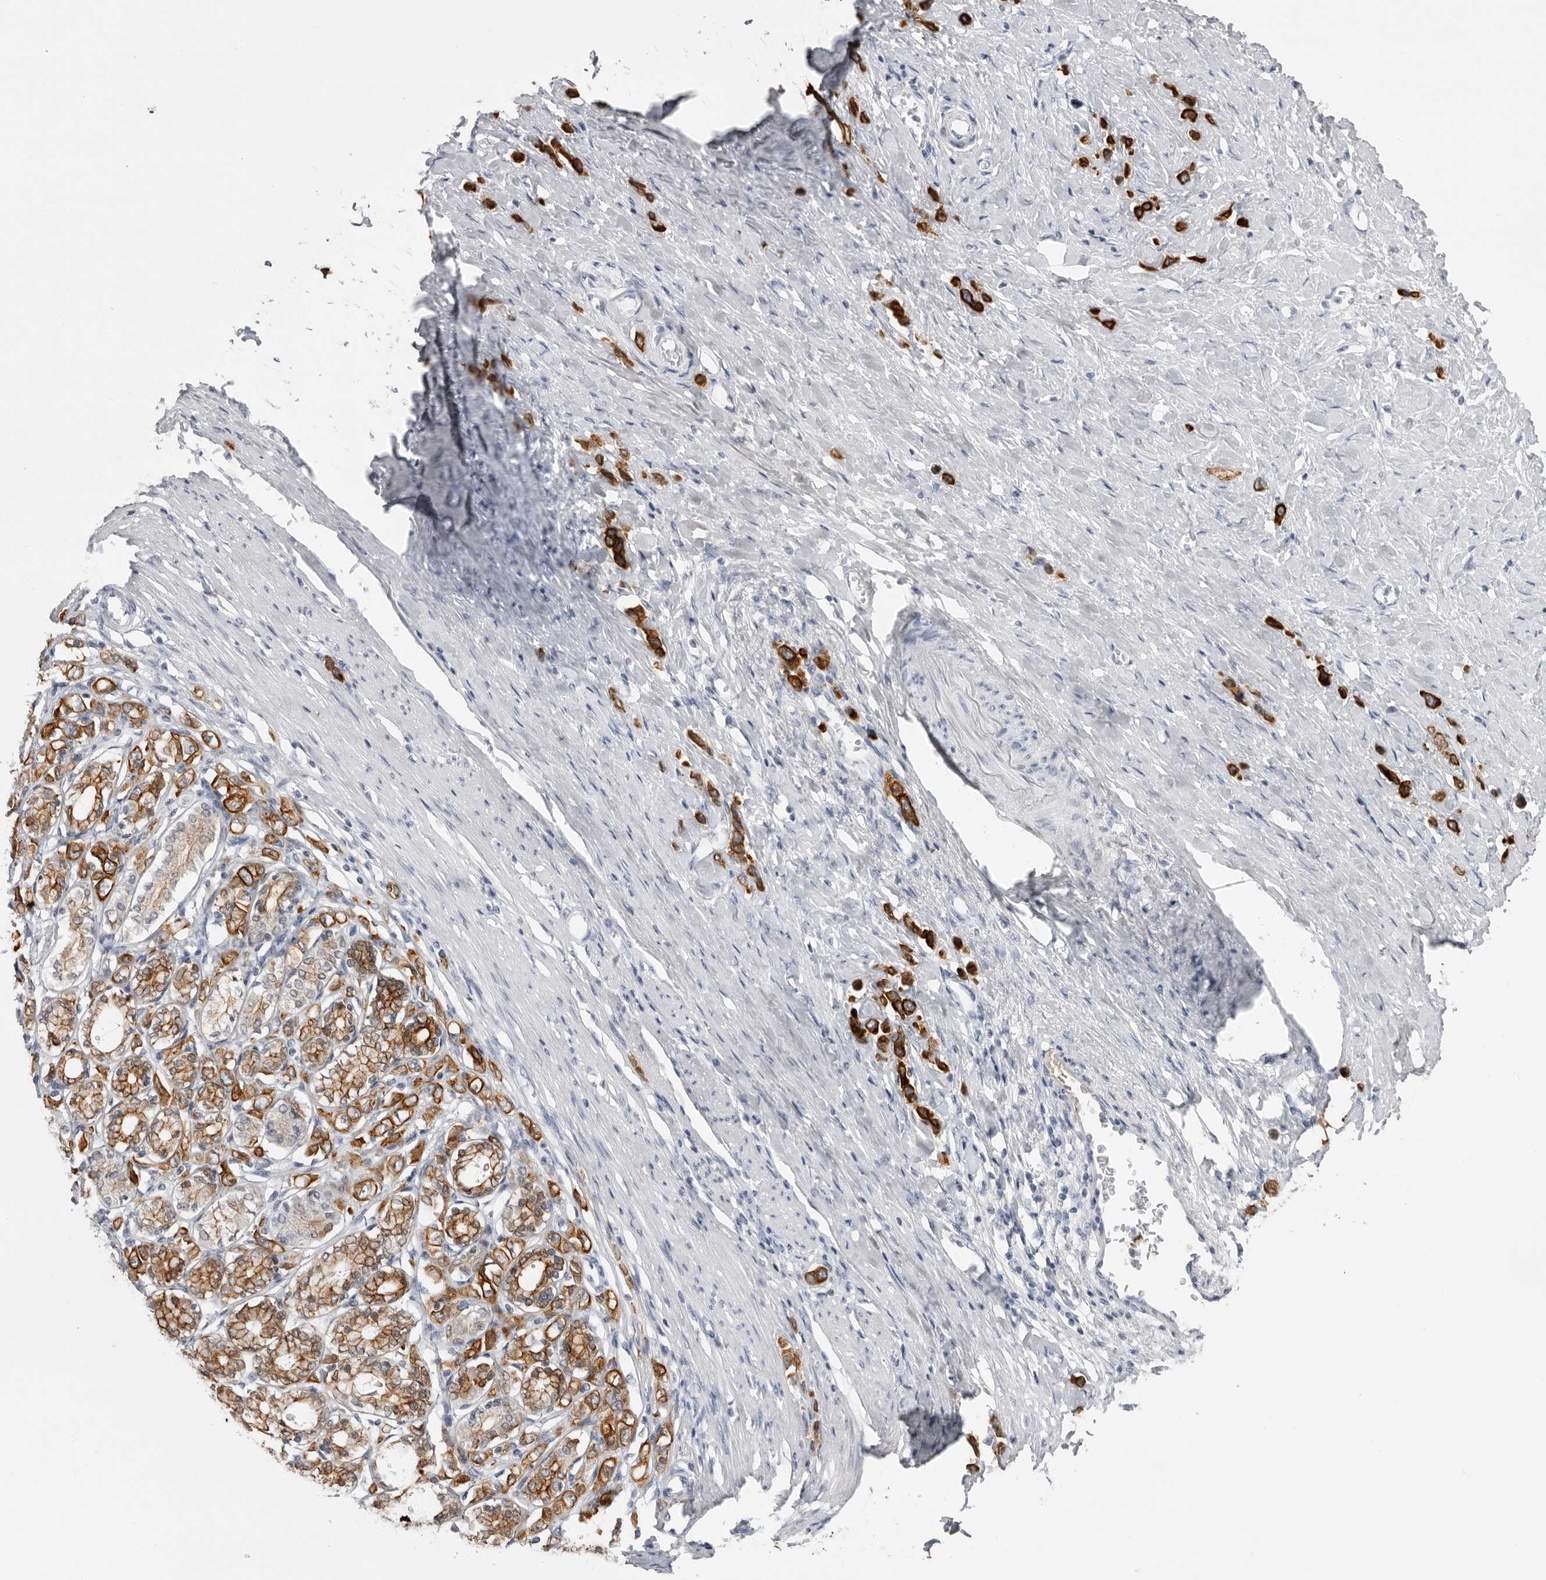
{"staining": {"intensity": "strong", "quantity": ">75%", "location": "cytoplasmic/membranous"}, "tissue": "stomach cancer", "cell_type": "Tumor cells", "image_type": "cancer", "snomed": [{"axis": "morphology", "description": "Adenocarcinoma, NOS"}, {"axis": "topography", "description": "Stomach"}], "caption": "The micrograph reveals staining of stomach cancer (adenocarcinoma), revealing strong cytoplasmic/membranous protein positivity (brown color) within tumor cells.", "gene": "SERPINF2", "patient": {"sex": "female", "age": 65}}